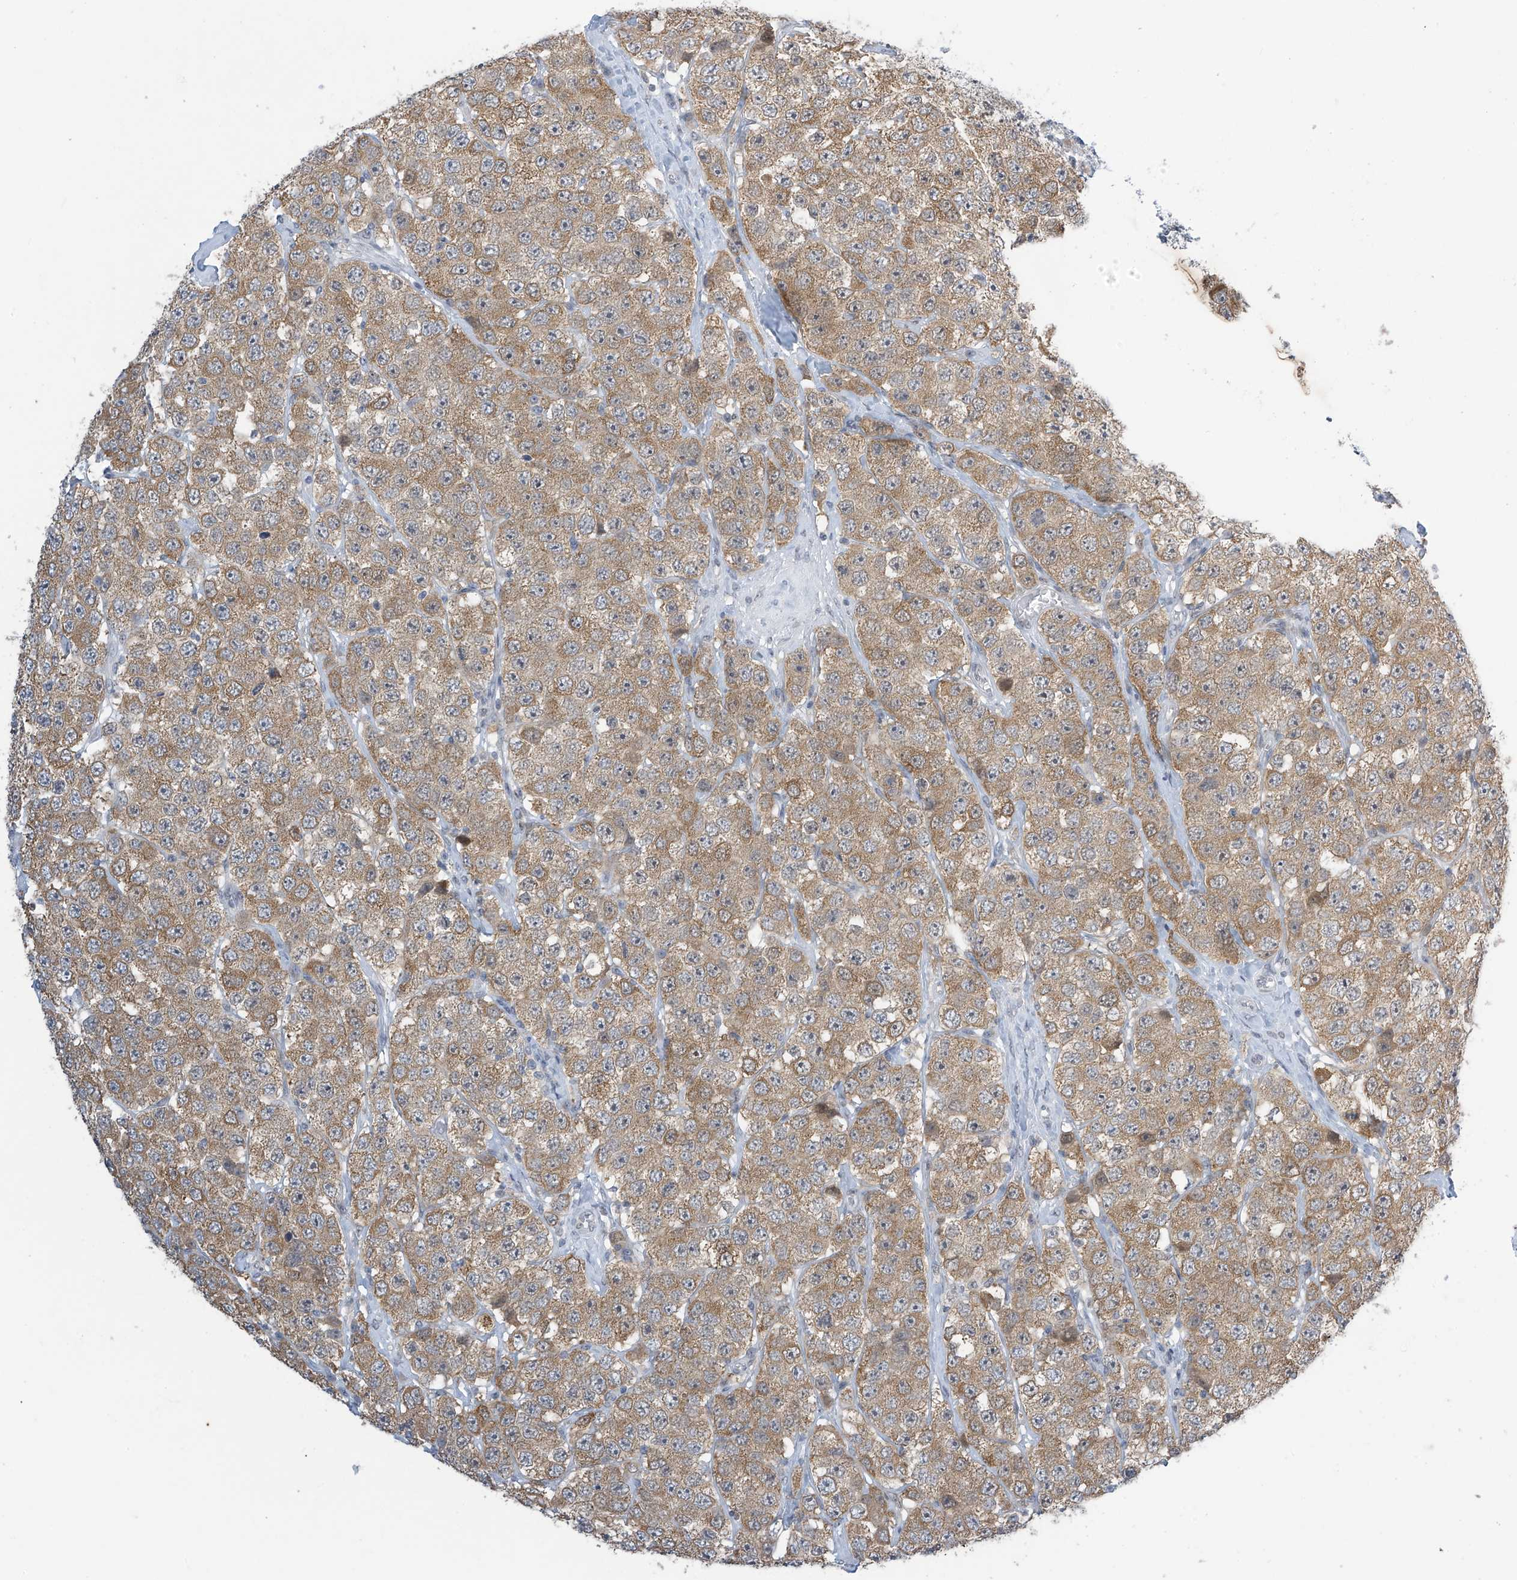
{"staining": {"intensity": "moderate", "quantity": ">75%", "location": "cytoplasmic/membranous"}, "tissue": "testis cancer", "cell_type": "Tumor cells", "image_type": "cancer", "snomed": [{"axis": "morphology", "description": "Seminoma, NOS"}, {"axis": "topography", "description": "Testis"}], "caption": "Immunohistochemical staining of testis seminoma demonstrates medium levels of moderate cytoplasmic/membranous positivity in about >75% of tumor cells. (DAB (3,3'-diaminobenzidine) IHC, brown staining for protein, blue staining for nuclei).", "gene": "APLF", "patient": {"sex": "male", "age": 28}}